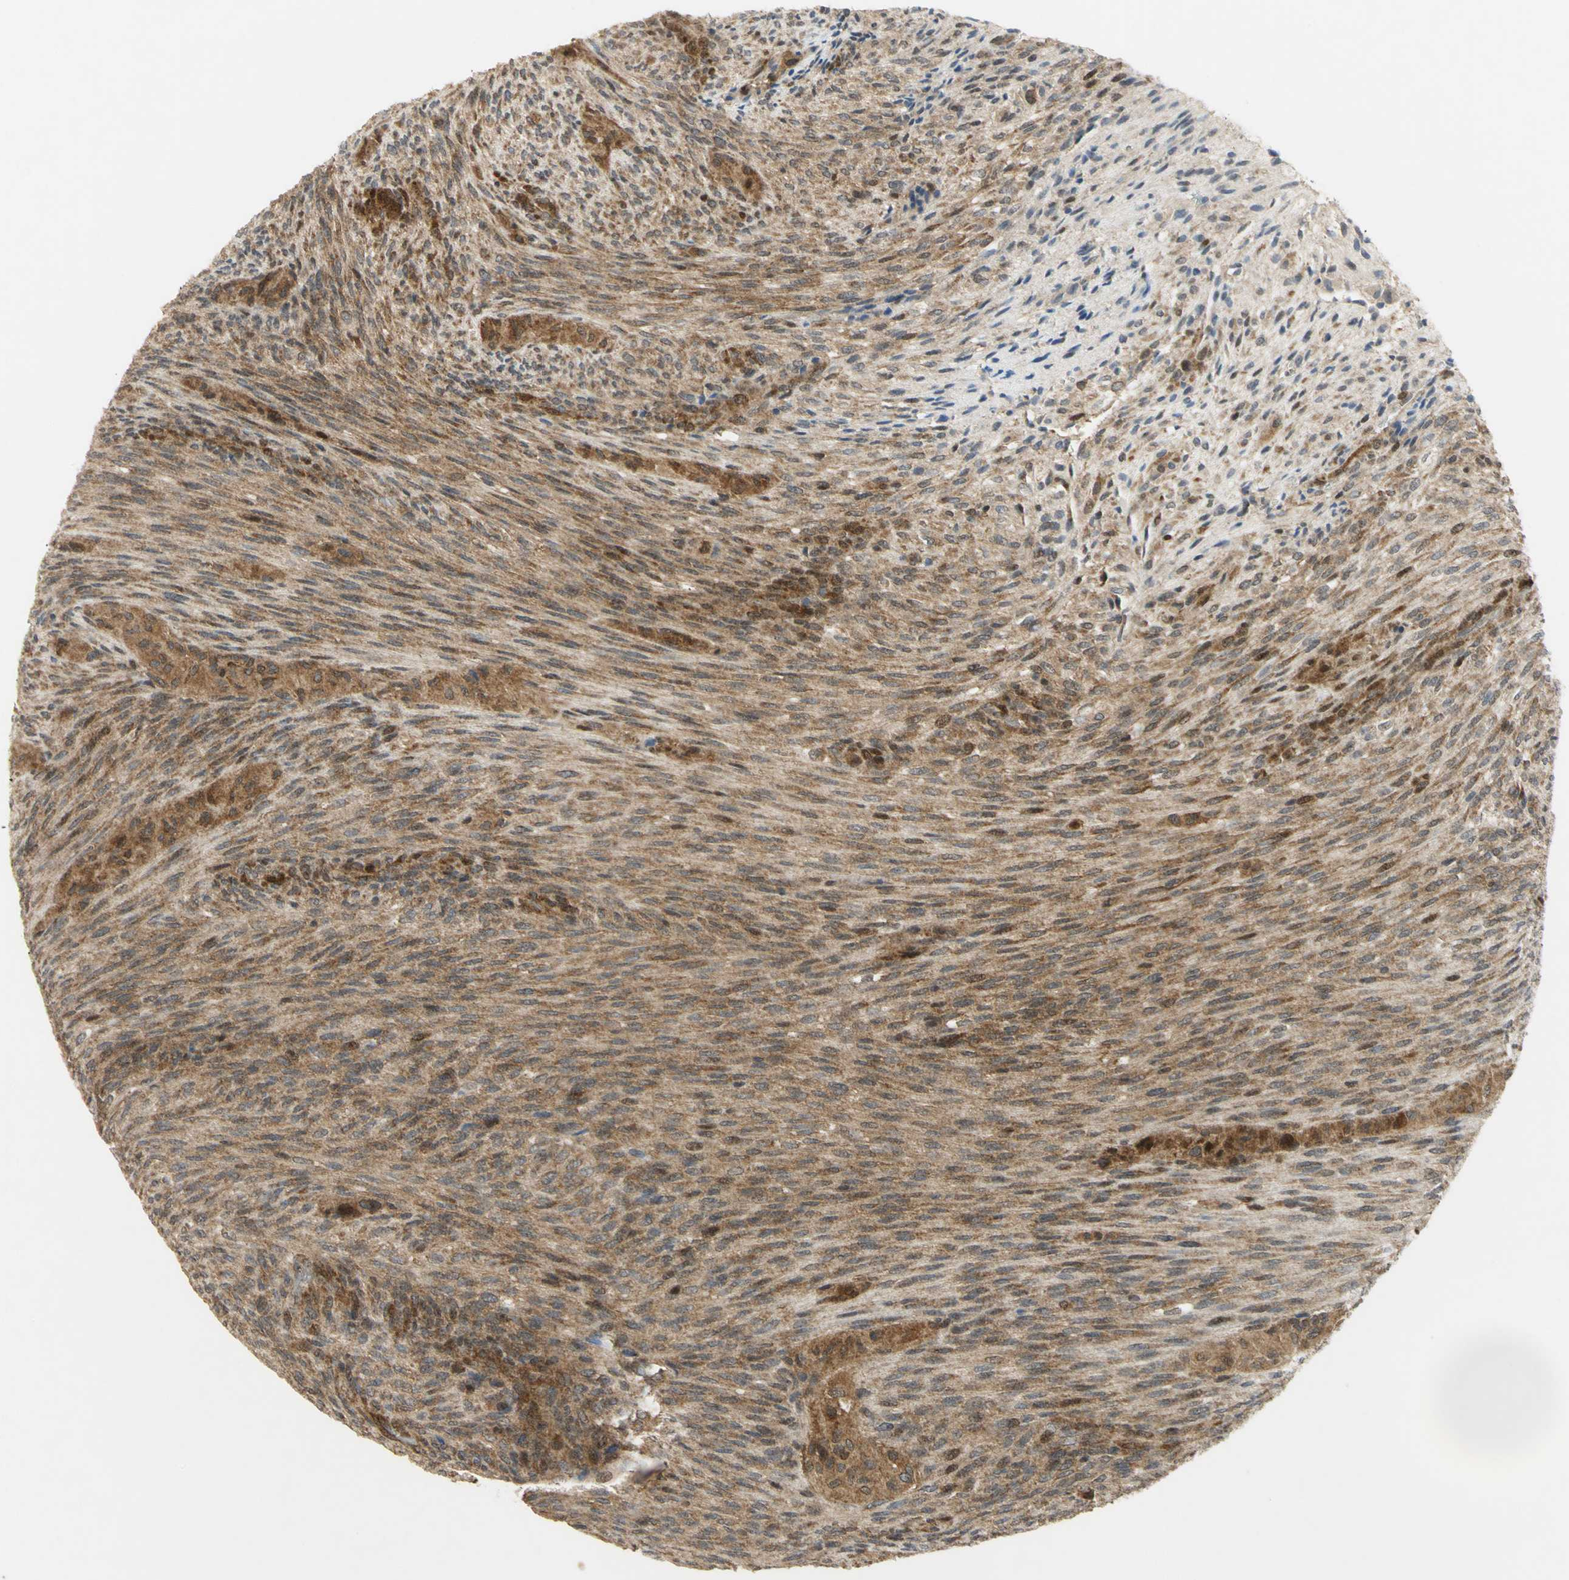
{"staining": {"intensity": "moderate", "quantity": ">75%", "location": "cytoplasmic/membranous"}, "tissue": "glioma", "cell_type": "Tumor cells", "image_type": "cancer", "snomed": [{"axis": "morphology", "description": "Glioma, malignant, High grade"}, {"axis": "topography", "description": "Cerebral cortex"}], "caption": "Moderate cytoplasmic/membranous protein positivity is identified in about >75% of tumor cells in glioma.", "gene": "PPIA", "patient": {"sex": "female", "age": 55}}